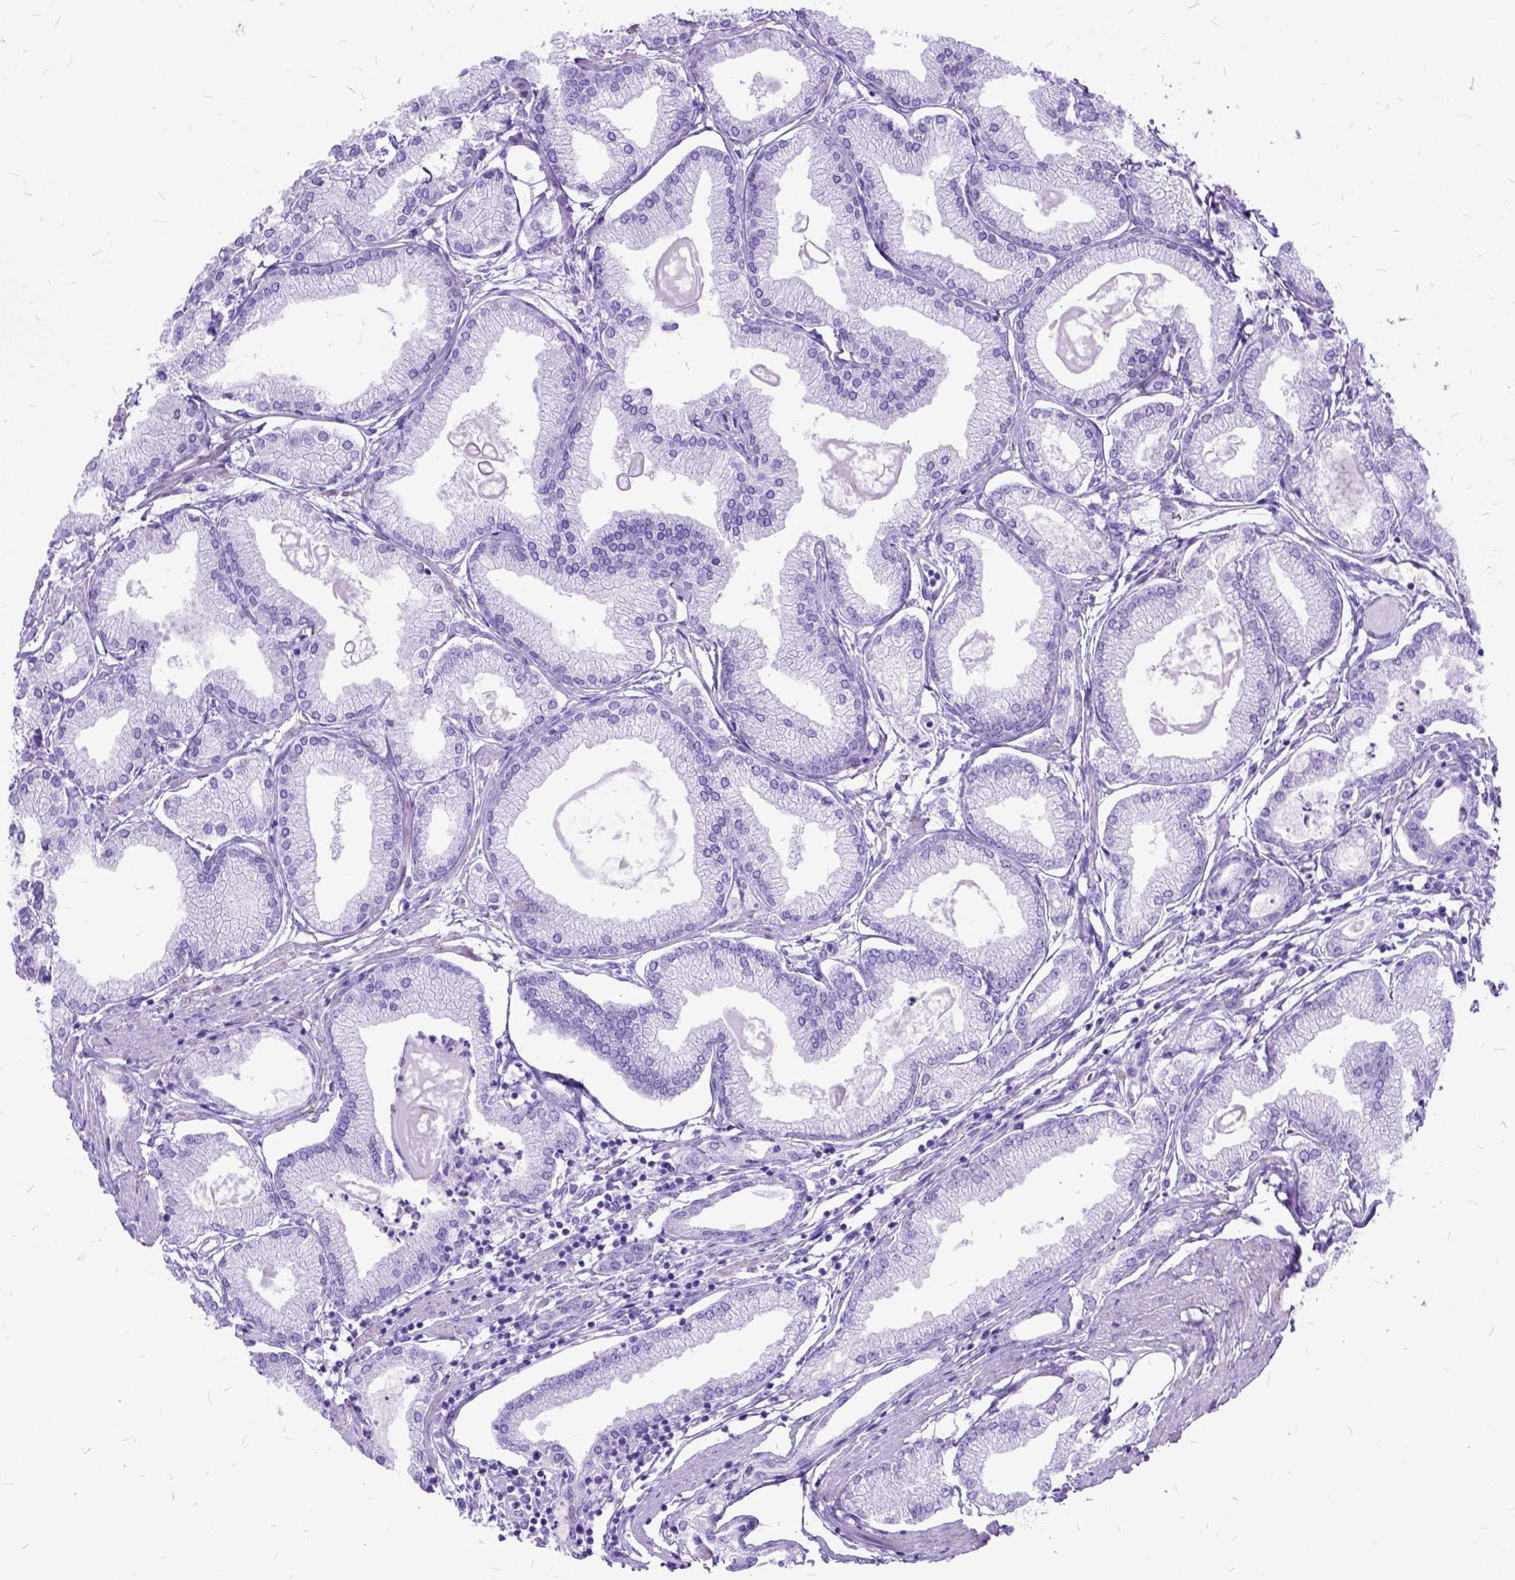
{"staining": {"intensity": "negative", "quantity": "none", "location": "none"}, "tissue": "prostate cancer", "cell_type": "Tumor cells", "image_type": "cancer", "snomed": [{"axis": "morphology", "description": "Adenocarcinoma, High grade"}, {"axis": "topography", "description": "Prostate"}], "caption": "Immunohistochemistry (IHC) of prostate high-grade adenocarcinoma displays no staining in tumor cells. (Brightfield microscopy of DAB immunohistochemistry at high magnification).", "gene": "ARL9", "patient": {"sex": "male", "age": 68}}